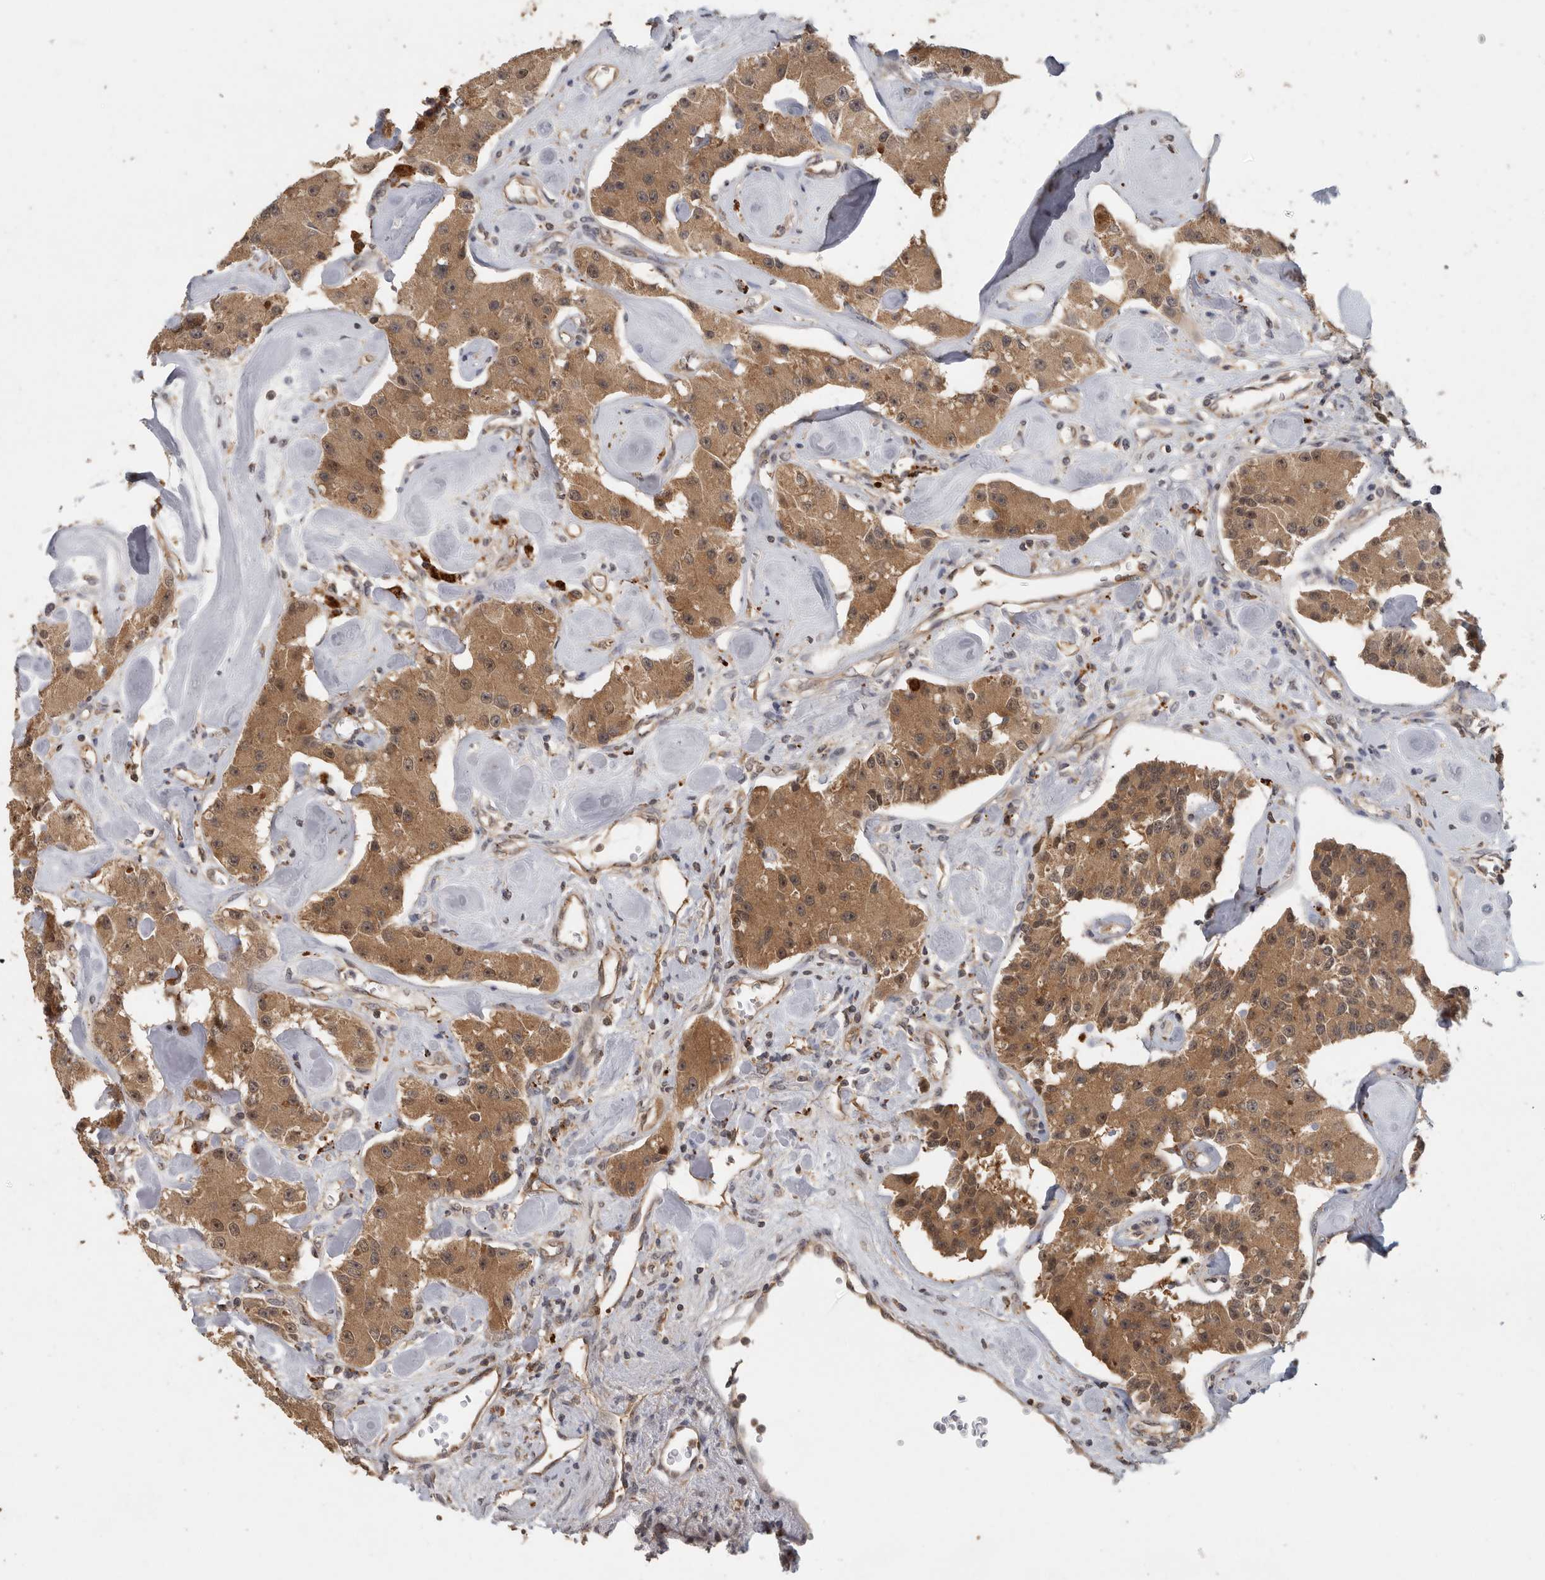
{"staining": {"intensity": "moderate", "quantity": ">75%", "location": "cytoplasmic/membranous,nuclear"}, "tissue": "carcinoid", "cell_type": "Tumor cells", "image_type": "cancer", "snomed": [{"axis": "morphology", "description": "Carcinoid, malignant, NOS"}, {"axis": "topography", "description": "Pancreas"}], "caption": "Moderate cytoplasmic/membranous and nuclear protein expression is identified in approximately >75% of tumor cells in carcinoid (malignant).", "gene": "CCT8", "patient": {"sex": "male", "age": 41}}